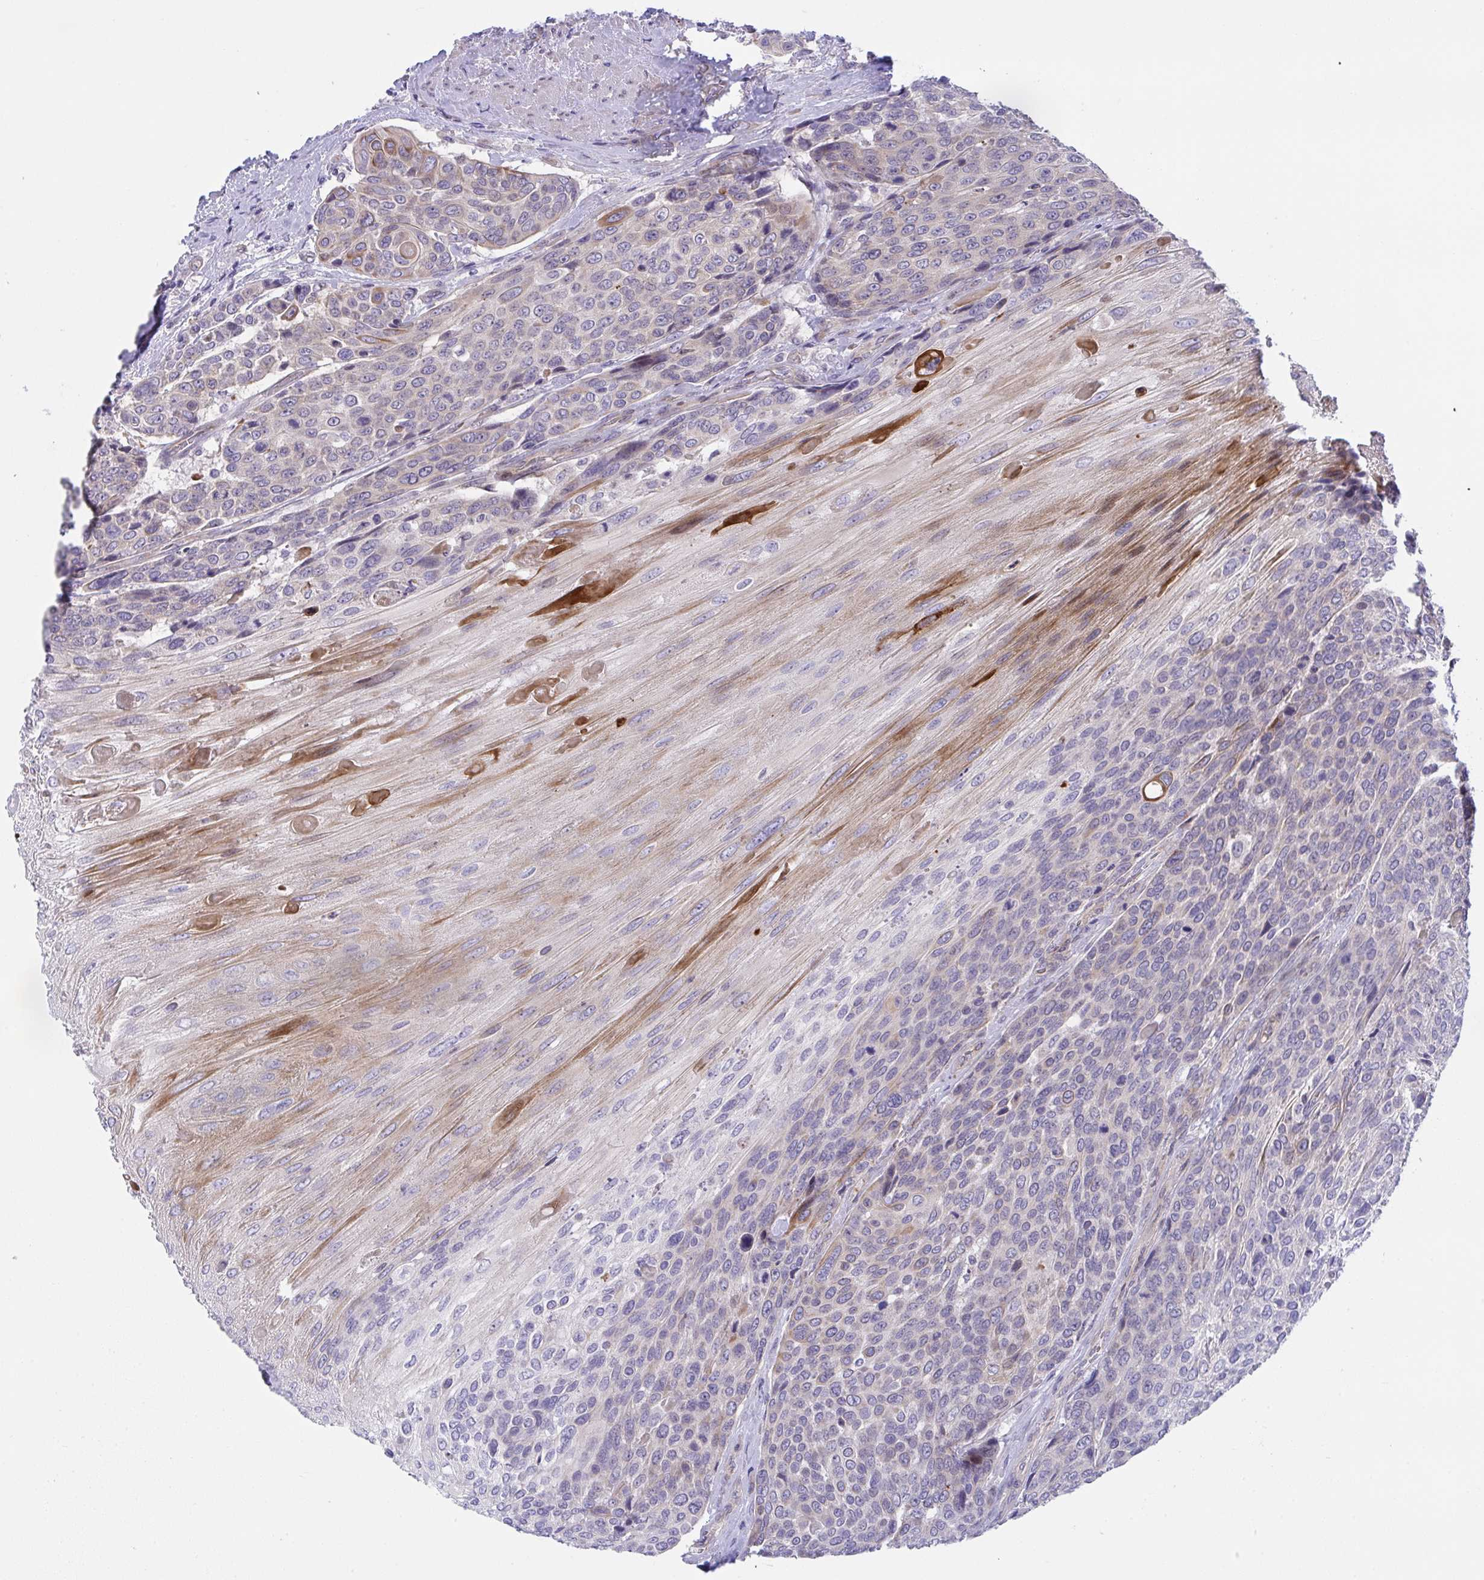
{"staining": {"intensity": "moderate", "quantity": "<25%", "location": "cytoplasmic/membranous"}, "tissue": "urothelial cancer", "cell_type": "Tumor cells", "image_type": "cancer", "snomed": [{"axis": "morphology", "description": "Urothelial carcinoma, High grade"}, {"axis": "topography", "description": "Urinary bladder"}], "caption": "Immunohistochemistry of urothelial carcinoma (high-grade) displays low levels of moderate cytoplasmic/membranous staining in approximately <25% of tumor cells.", "gene": "RHOXF1", "patient": {"sex": "female", "age": 70}}